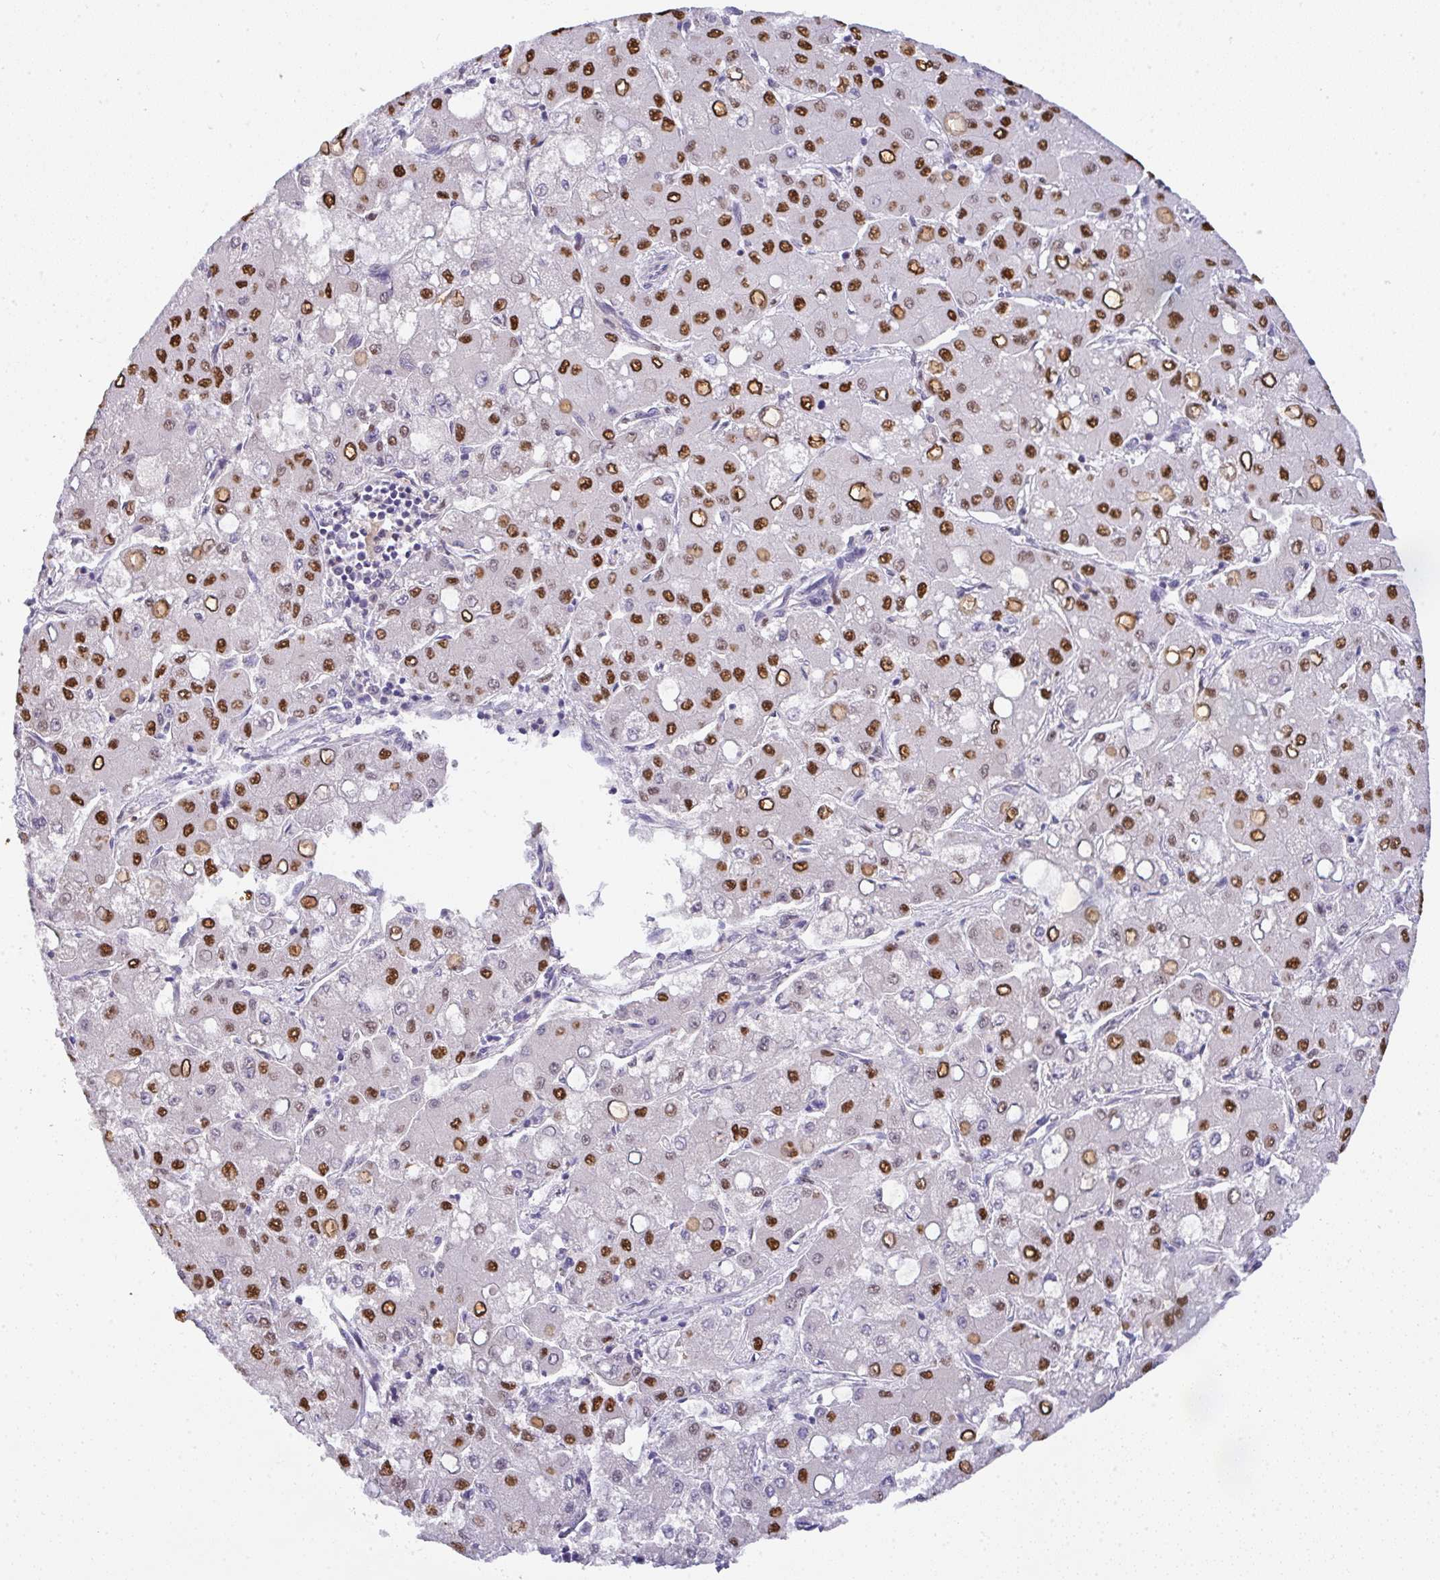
{"staining": {"intensity": "strong", "quantity": "25%-75%", "location": "nuclear"}, "tissue": "liver cancer", "cell_type": "Tumor cells", "image_type": "cancer", "snomed": [{"axis": "morphology", "description": "Carcinoma, Hepatocellular, NOS"}, {"axis": "topography", "description": "Liver"}], "caption": "Brown immunohistochemical staining in human liver hepatocellular carcinoma reveals strong nuclear positivity in about 25%-75% of tumor cells. (Brightfield microscopy of DAB IHC at high magnification).", "gene": "BBX", "patient": {"sex": "male", "age": 40}}